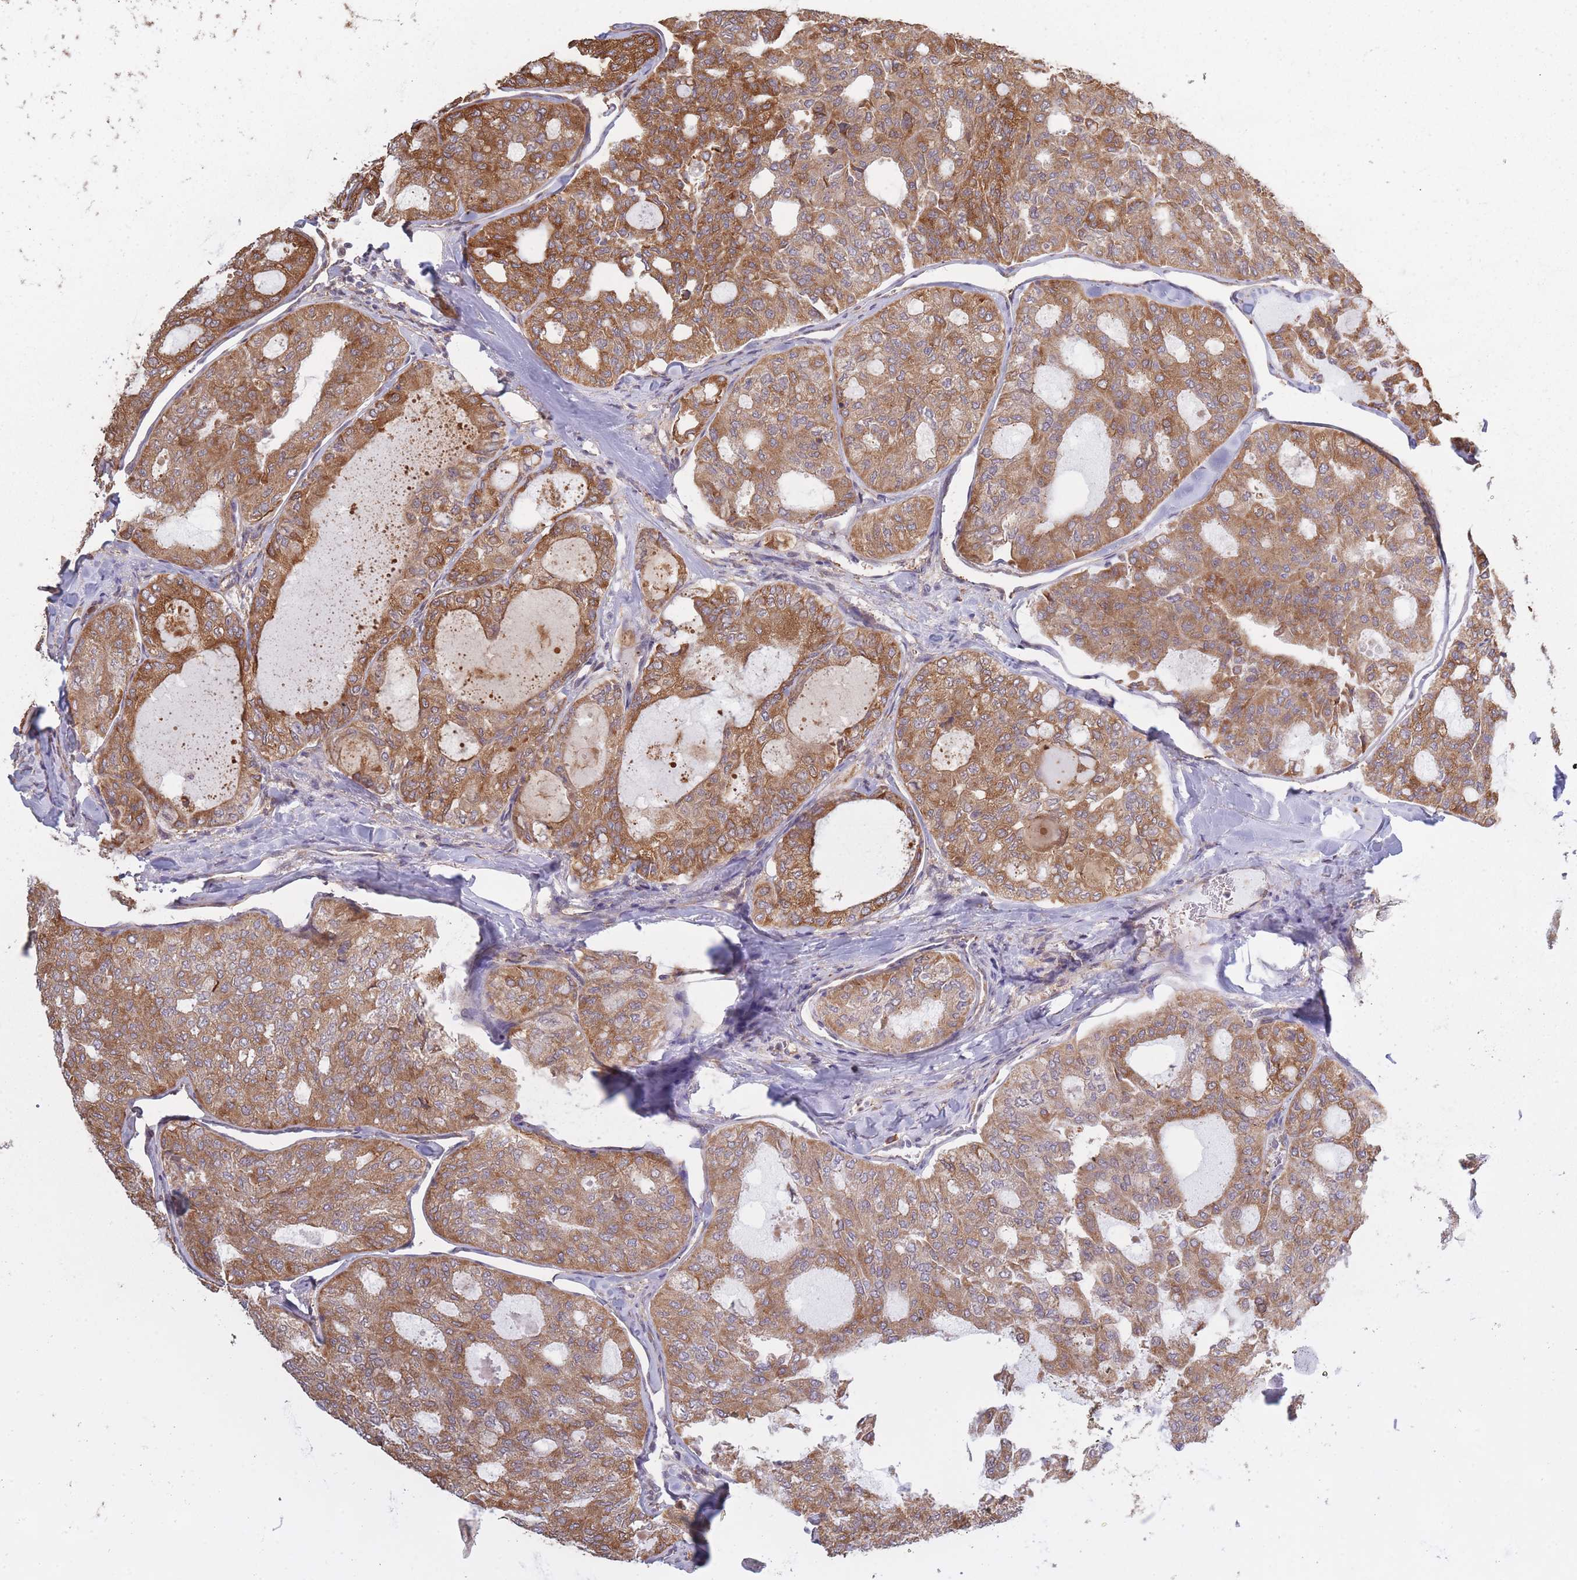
{"staining": {"intensity": "moderate", "quantity": ">75%", "location": "cytoplasmic/membranous"}, "tissue": "thyroid cancer", "cell_type": "Tumor cells", "image_type": "cancer", "snomed": [{"axis": "morphology", "description": "Follicular adenoma carcinoma, NOS"}, {"axis": "topography", "description": "Thyroid gland"}], "caption": "Immunohistochemistry photomicrograph of neoplastic tissue: thyroid cancer stained using immunohistochemistry (IHC) shows medium levels of moderate protein expression localized specifically in the cytoplasmic/membranous of tumor cells, appearing as a cytoplasmic/membranous brown color.", "gene": "ARL13B", "patient": {"sex": "male", "age": 75}}